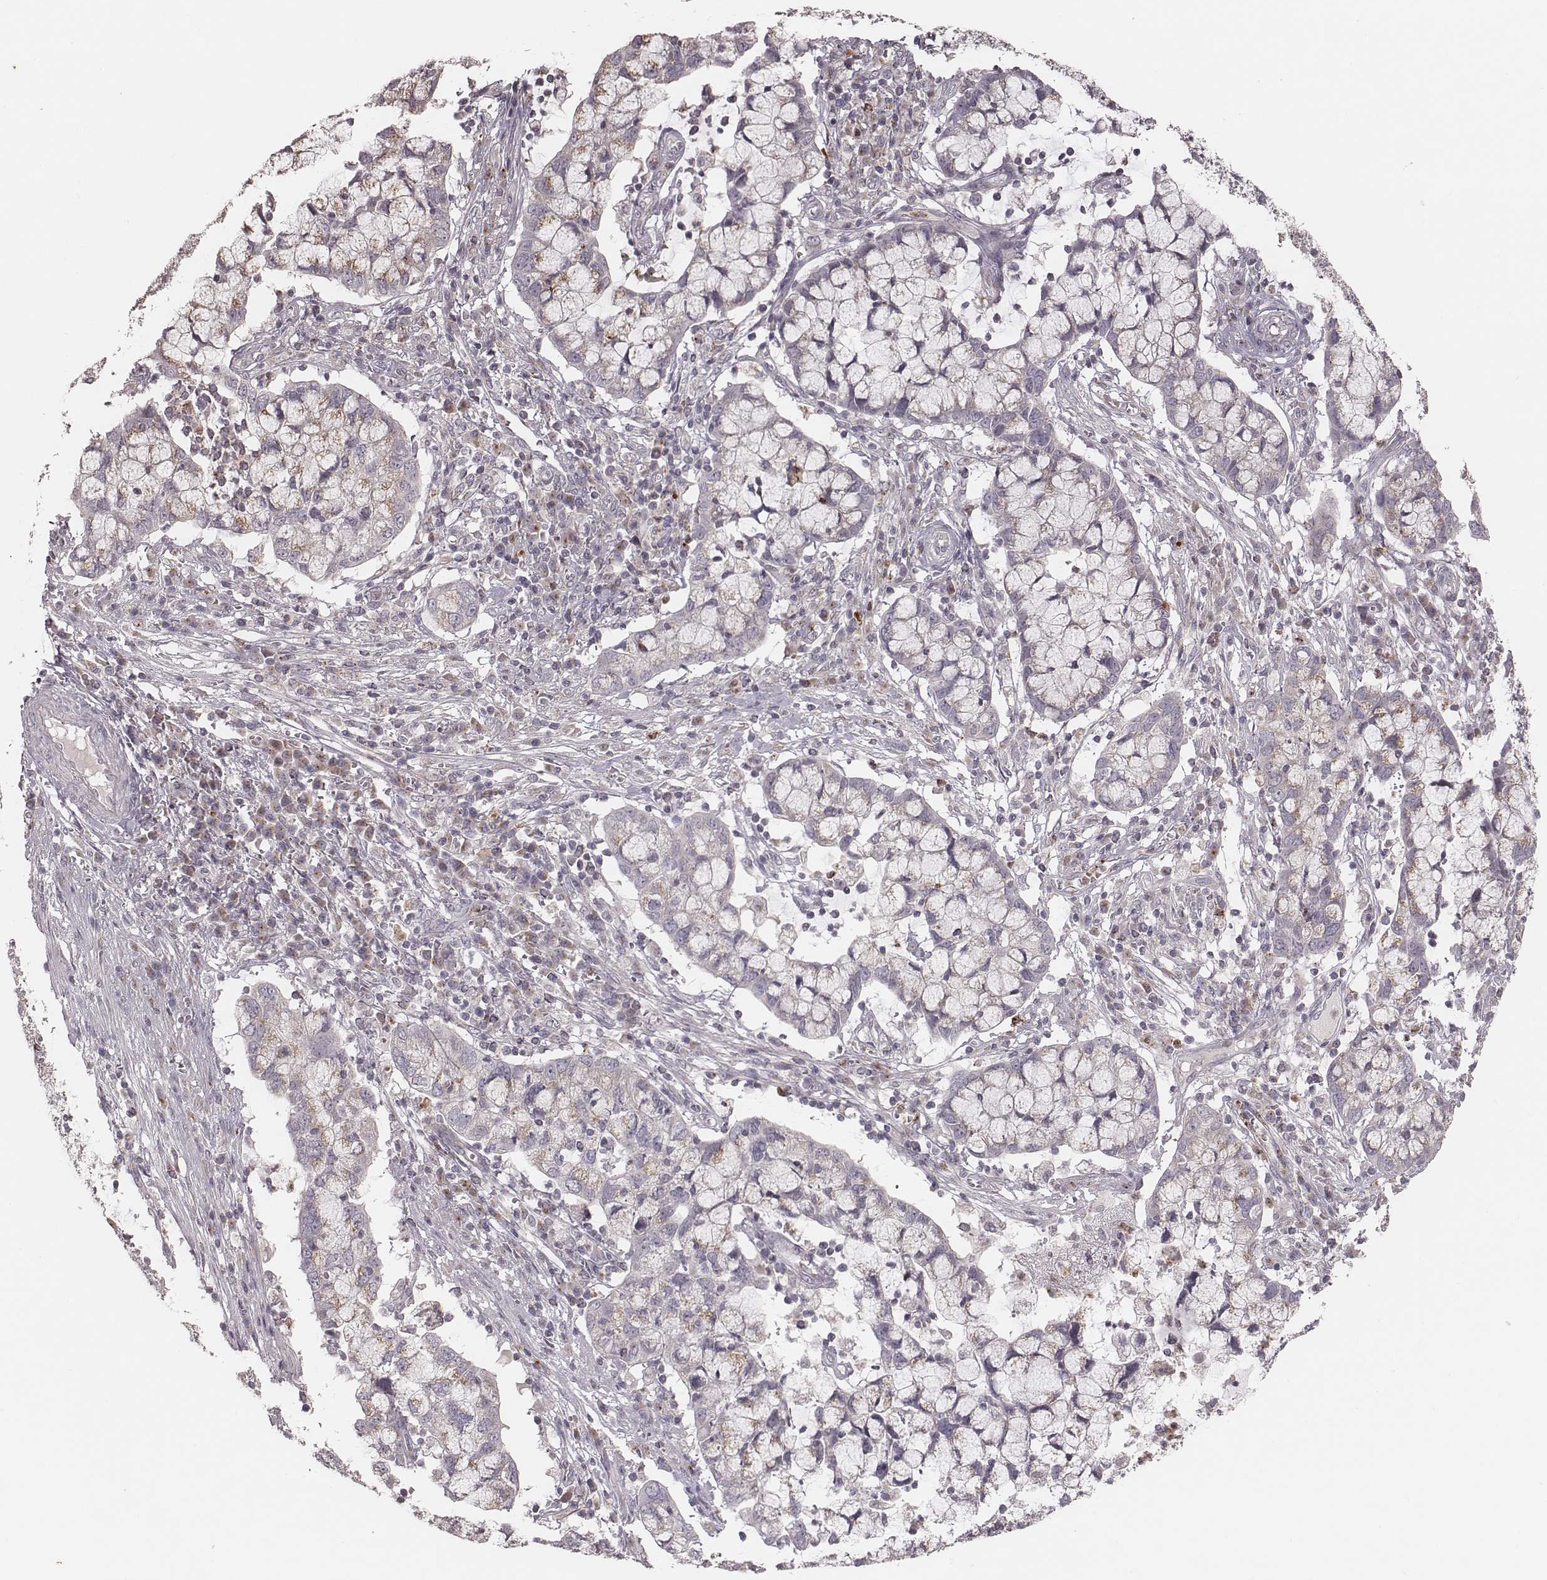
{"staining": {"intensity": "moderate", "quantity": ">75%", "location": "cytoplasmic/membranous"}, "tissue": "cervical cancer", "cell_type": "Tumor cells", "image_type": "cancer", "snomed": [{"axis": "morphology", "description": "Adenocarcinoma, NOS"}, {"axis": "topography", "description": "Cervix"}], "caption": "Immunohistochemical staining of cervical cancer (adenocarcinoma) reveals medium levels of moderate cytoplasmic/membranous protein staining in approximately >75% of tumor cells.", "gene": "ABCA7", "patient": {"sex": "female", "age": 40}}